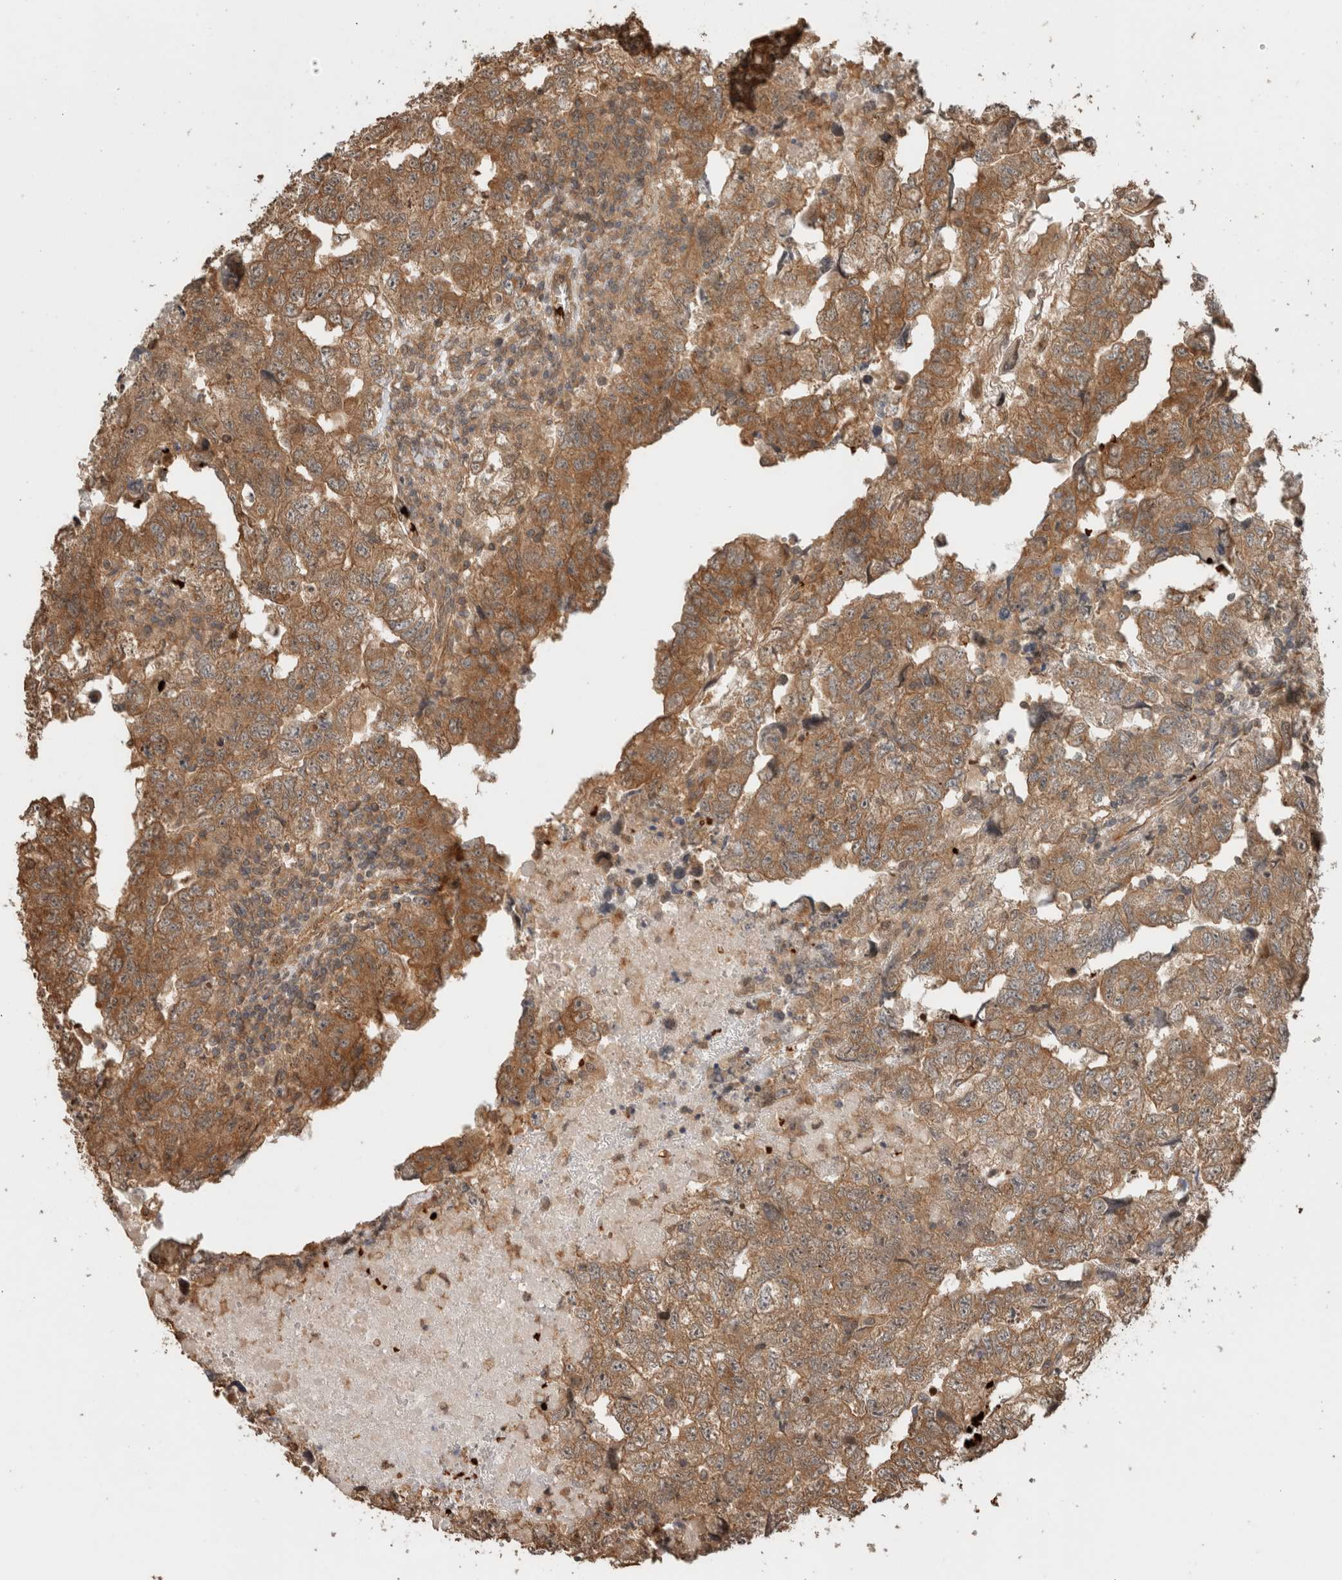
{"staining": {"intensity": "moderate", "quantity": ">75%", "location": "cytoplasmic/membranous"}, "tissue": "testis cancer", "cell_type": "Tumor cells", "image_type": "cancer", "snomed": [{"axis": "morphology", "description": "Carcinoma, Embryonal, NOS"}, {"axis": "topography", "description": "Testis"}], "caption": "DAB (3,3'-diaminobenzidine) immunohistochemical staining of testis cancer reveals moderate cytoplasmic/membranous protein expression in approximately >75% of tumor cells.", "gene": "OTUD6B", "patient": {"sex": "male", "age": 36}}